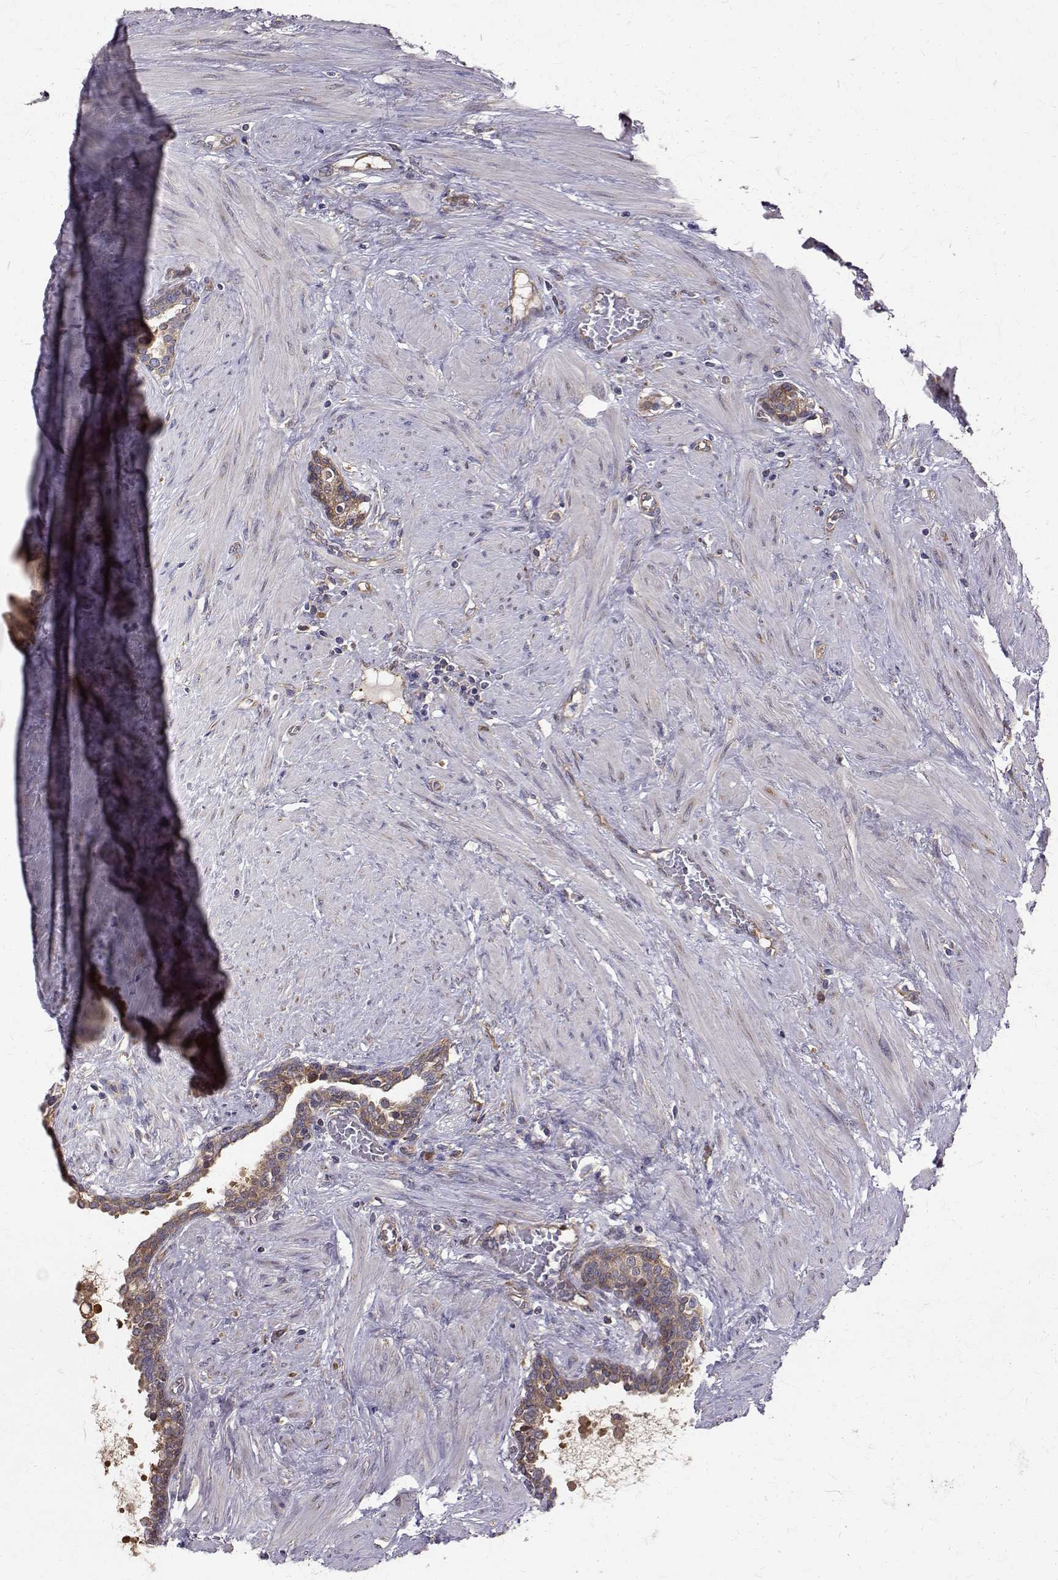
{"staining": {"intensity": "weak", "quantity": ">75%", "location": "cytoplasmic/membranous"}, "tissue": "prostate", "cell_type": "Glandular cells", "image_type": "normal", "snomed": [{"axis": "morphology", "description": "Normal tissue, NOS"}, {"axis": "topography", "description": "Prostate"}], "caption": "The histopathology image demonstrates staining of normal prostate, revealing weak cytoplasmic/membranous protein staining (brown color) within glandular cells.", "gene": "FARSB", "patient": {"sex": "male", "age": 55}}